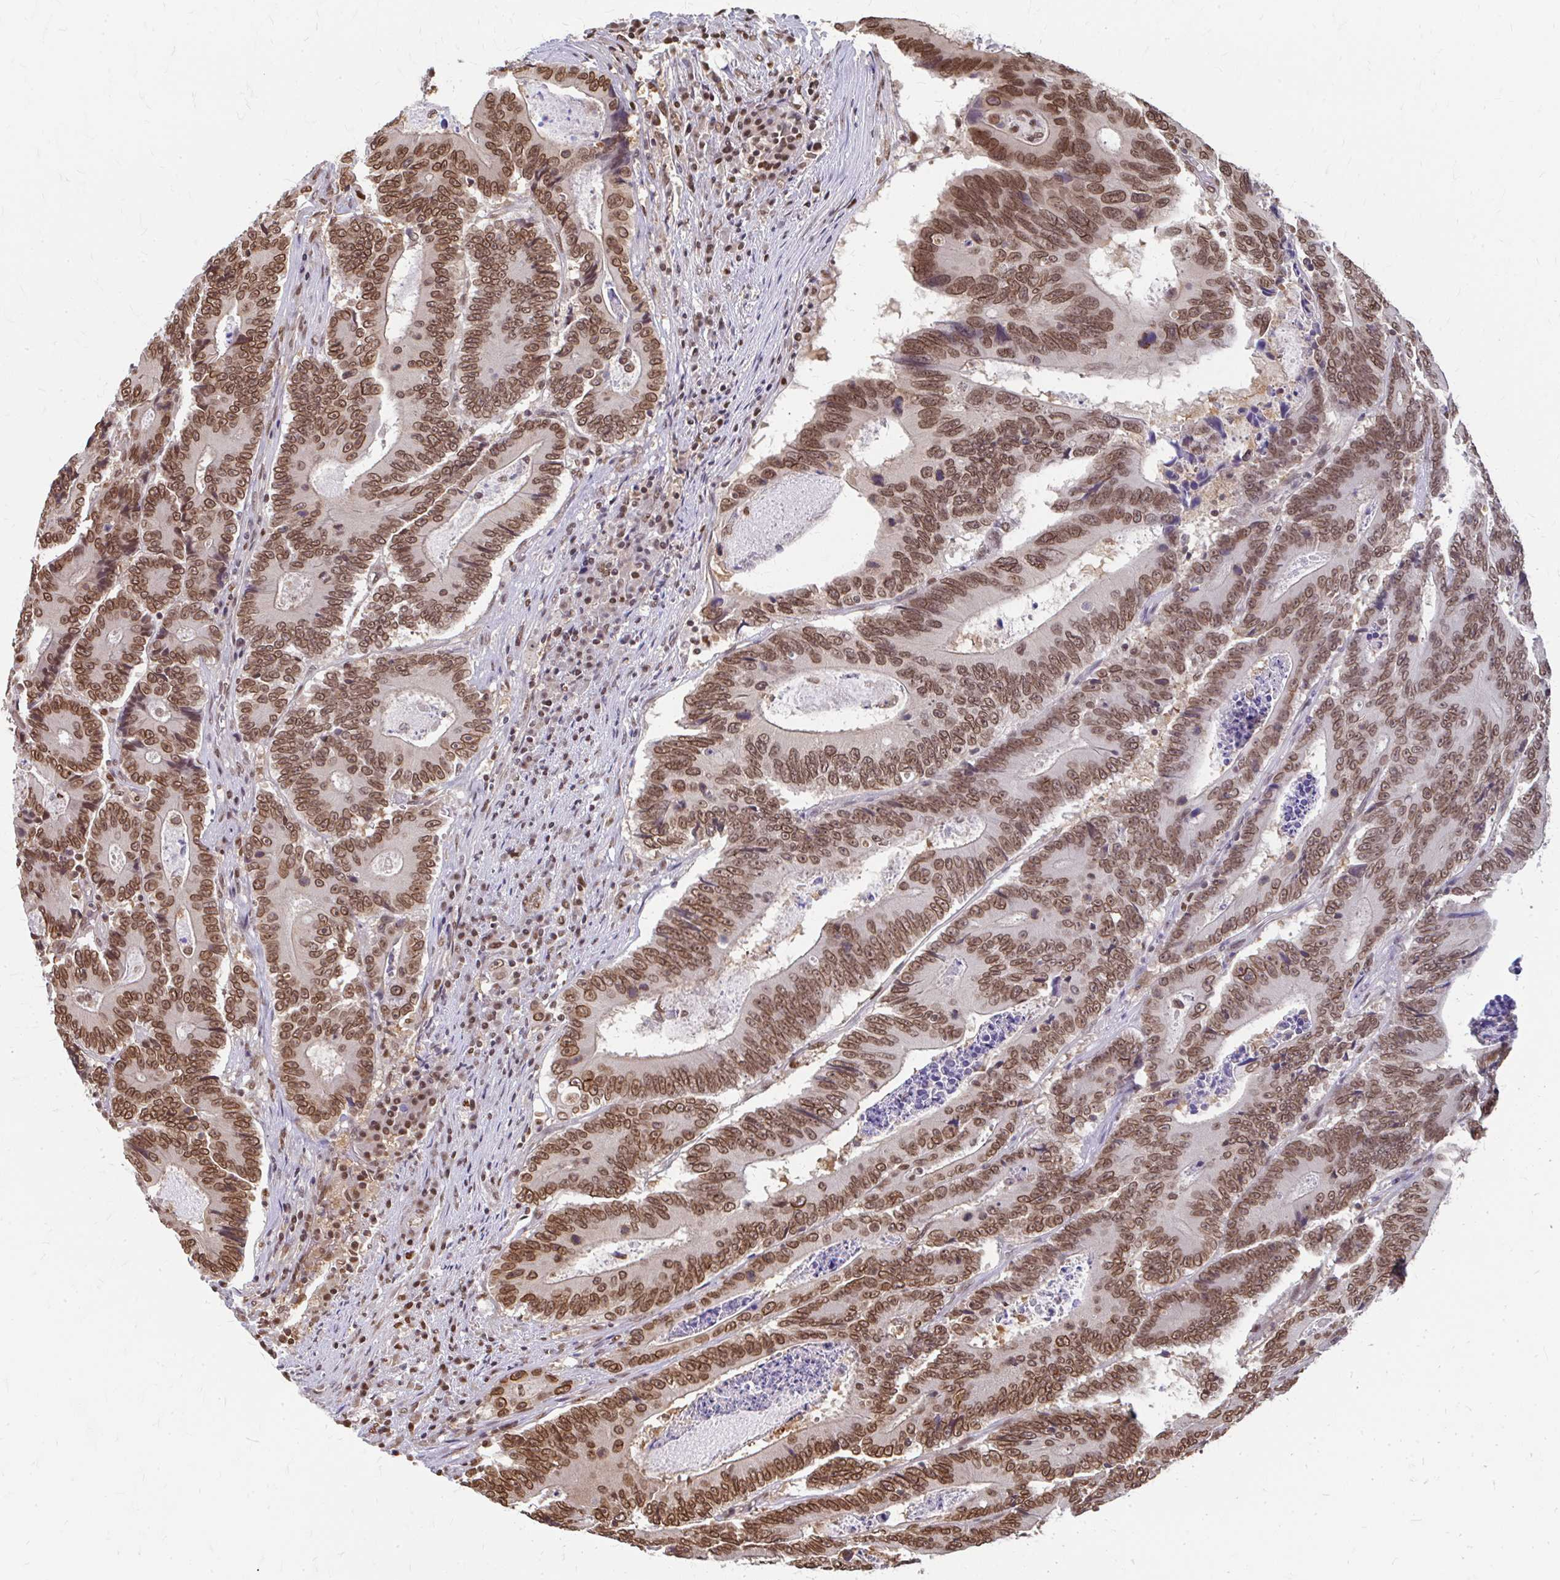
{"staining": {"intensity": "moderate", "quantity": ">75%", "location": "cytoplasmic/membranous,nuclear"}, "tissue": "colorectal cancer", "cell_type": "Tumor cells", "image_type": "cancer", "snomed": [{"axis": "morphology", "description": "Adenocarcinoma, NOS"}, {"axis": "topography", "description": "Colon"}], "caption": "A brown stain highlights moderate cytoplasmic/membranous and nuclear expression of a protein in adenocarcinoma (colorectal) tumor cells. The staining was performed using DAB (3,3'-diaminobenzidine), with brown indicating positive protein expression. Nuclei are stained blue with hematoxylin.", "gene": "XPO1", "patient": {"sex": "male", "age": 83}}